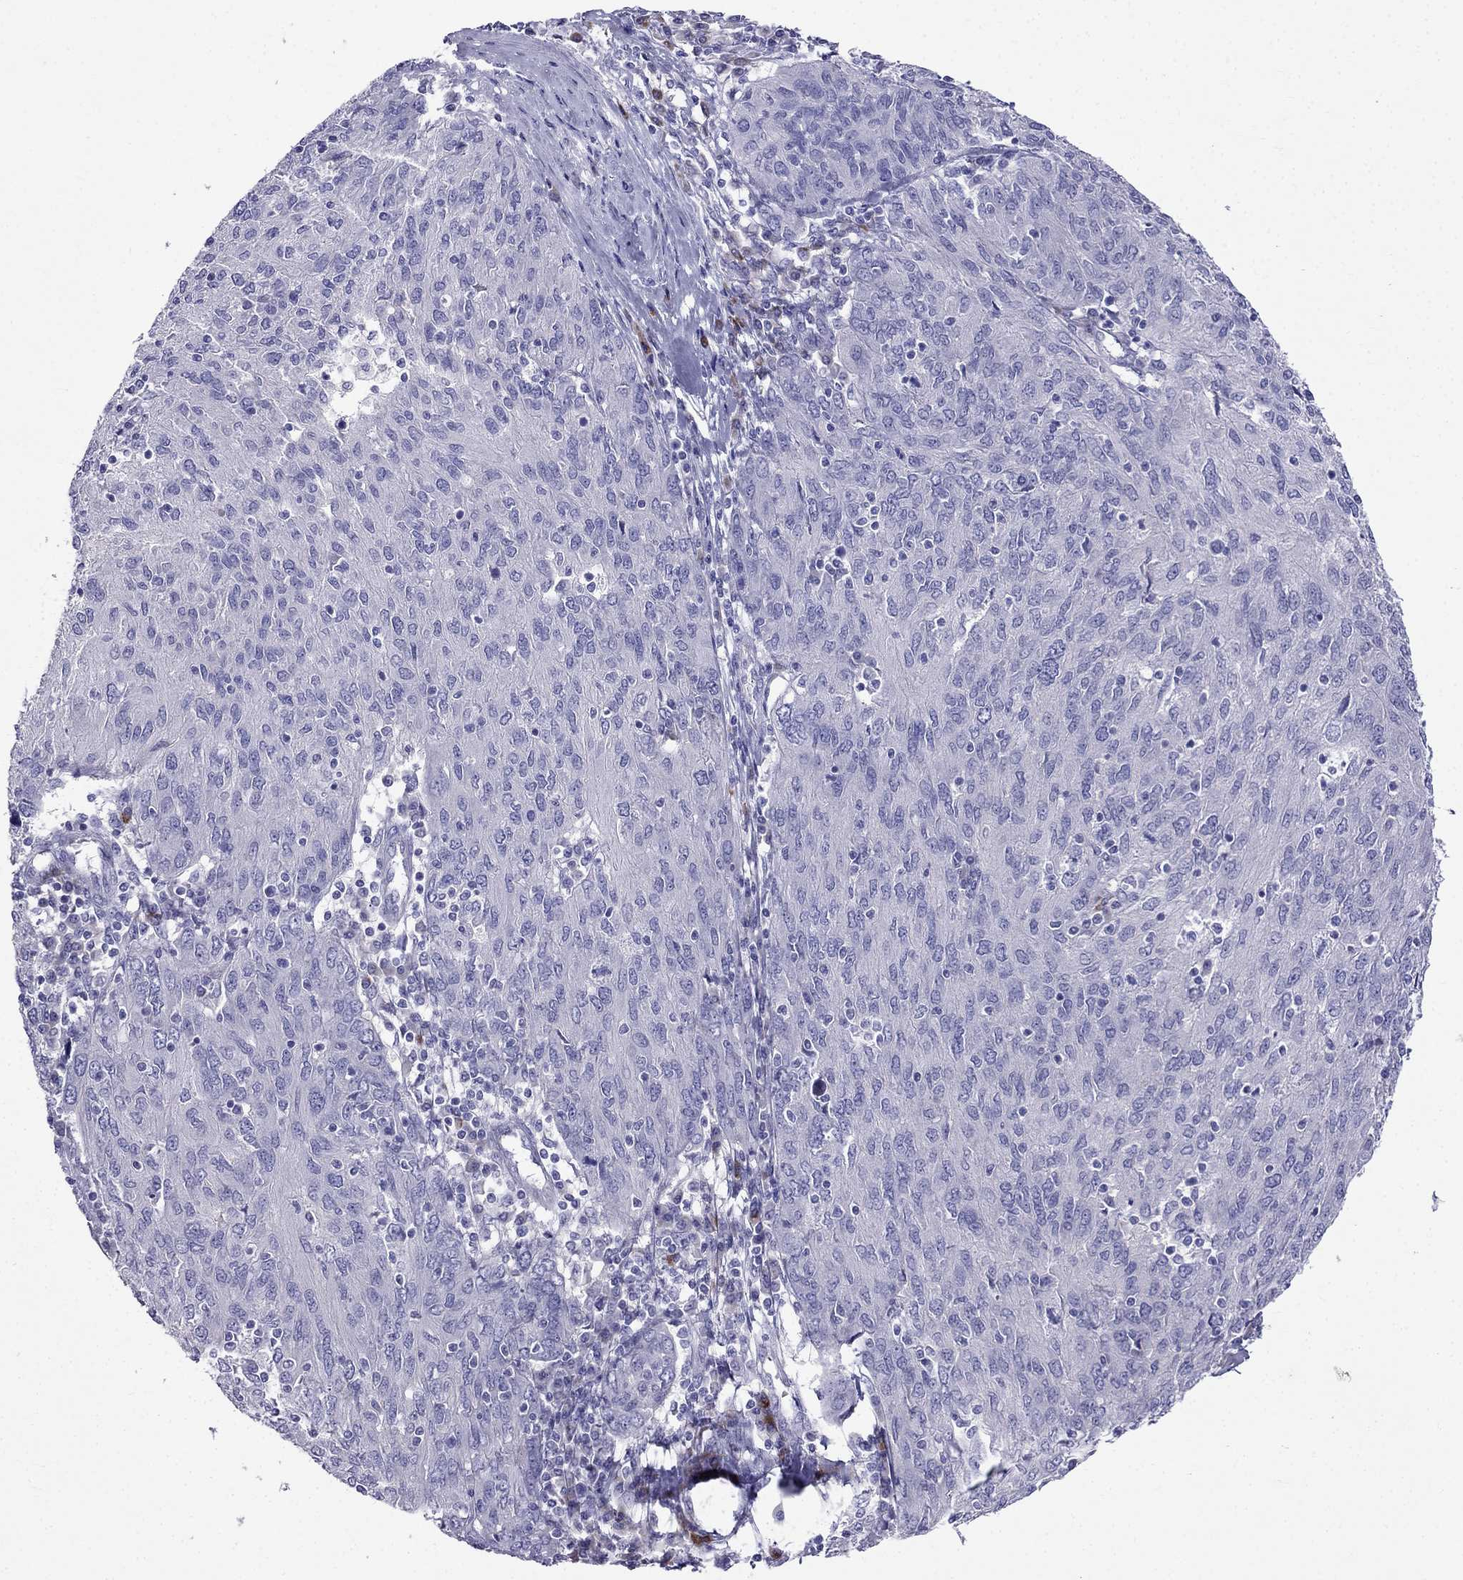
{"staining": {"intensity": "negative", "quantity": "none", "location": "none"}, "tissue": "ovarian cancer", "cell_type": "Tumor cells", "image_type": "cancer", "snomed": [{"axis": "morphology", "description": "Carcinoma, endometroid"}, {"axis": "topography", "description": "Ovary"}], "caption": "Ovarian cancer (endometroid carcinoma) was stained to show a protein in brown. There is no significant expression in tumor cells.", "gene": "PATE1", "patient": {"sex": "female", "age": 50}}